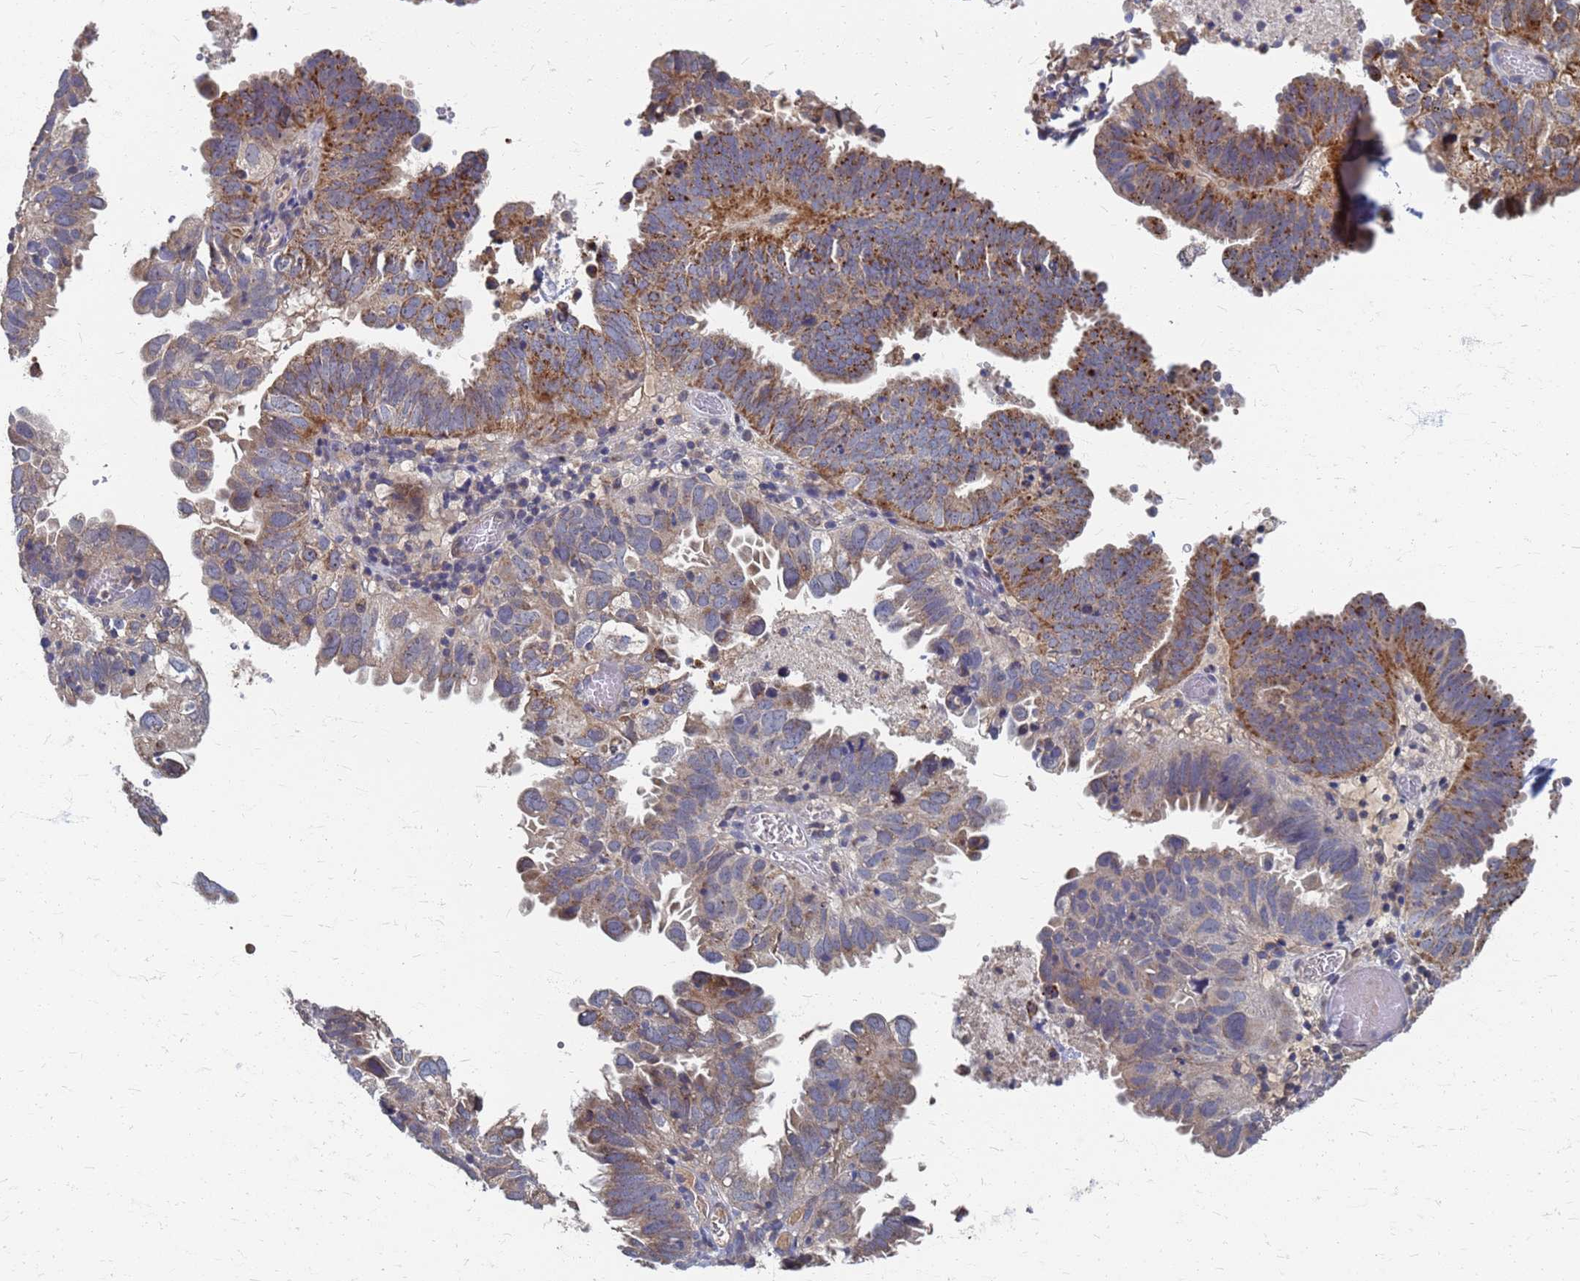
{"staining": {"intensity": "moderate", "quantity": "25%-75%", "location": "cytoplasmic/membranous"}, "tissue": "endometrial cancer", "cell_type": "Tumor cells", "image_type": "cancer", "snomed": [{"axis": "morphology", "description": "Adenocarcinoma, NOS"}, {"axis": "topography", "description": "Uterus"}], "caption": "This is an image of immunohistochemistry staining of endometrial cancer (adenocarcinoma), which shows moderate staining in the cytoplasmic/membranous of tumor cells.", "gene": "ATPAF1", "patient": {"sex": "female", "age": 77}}